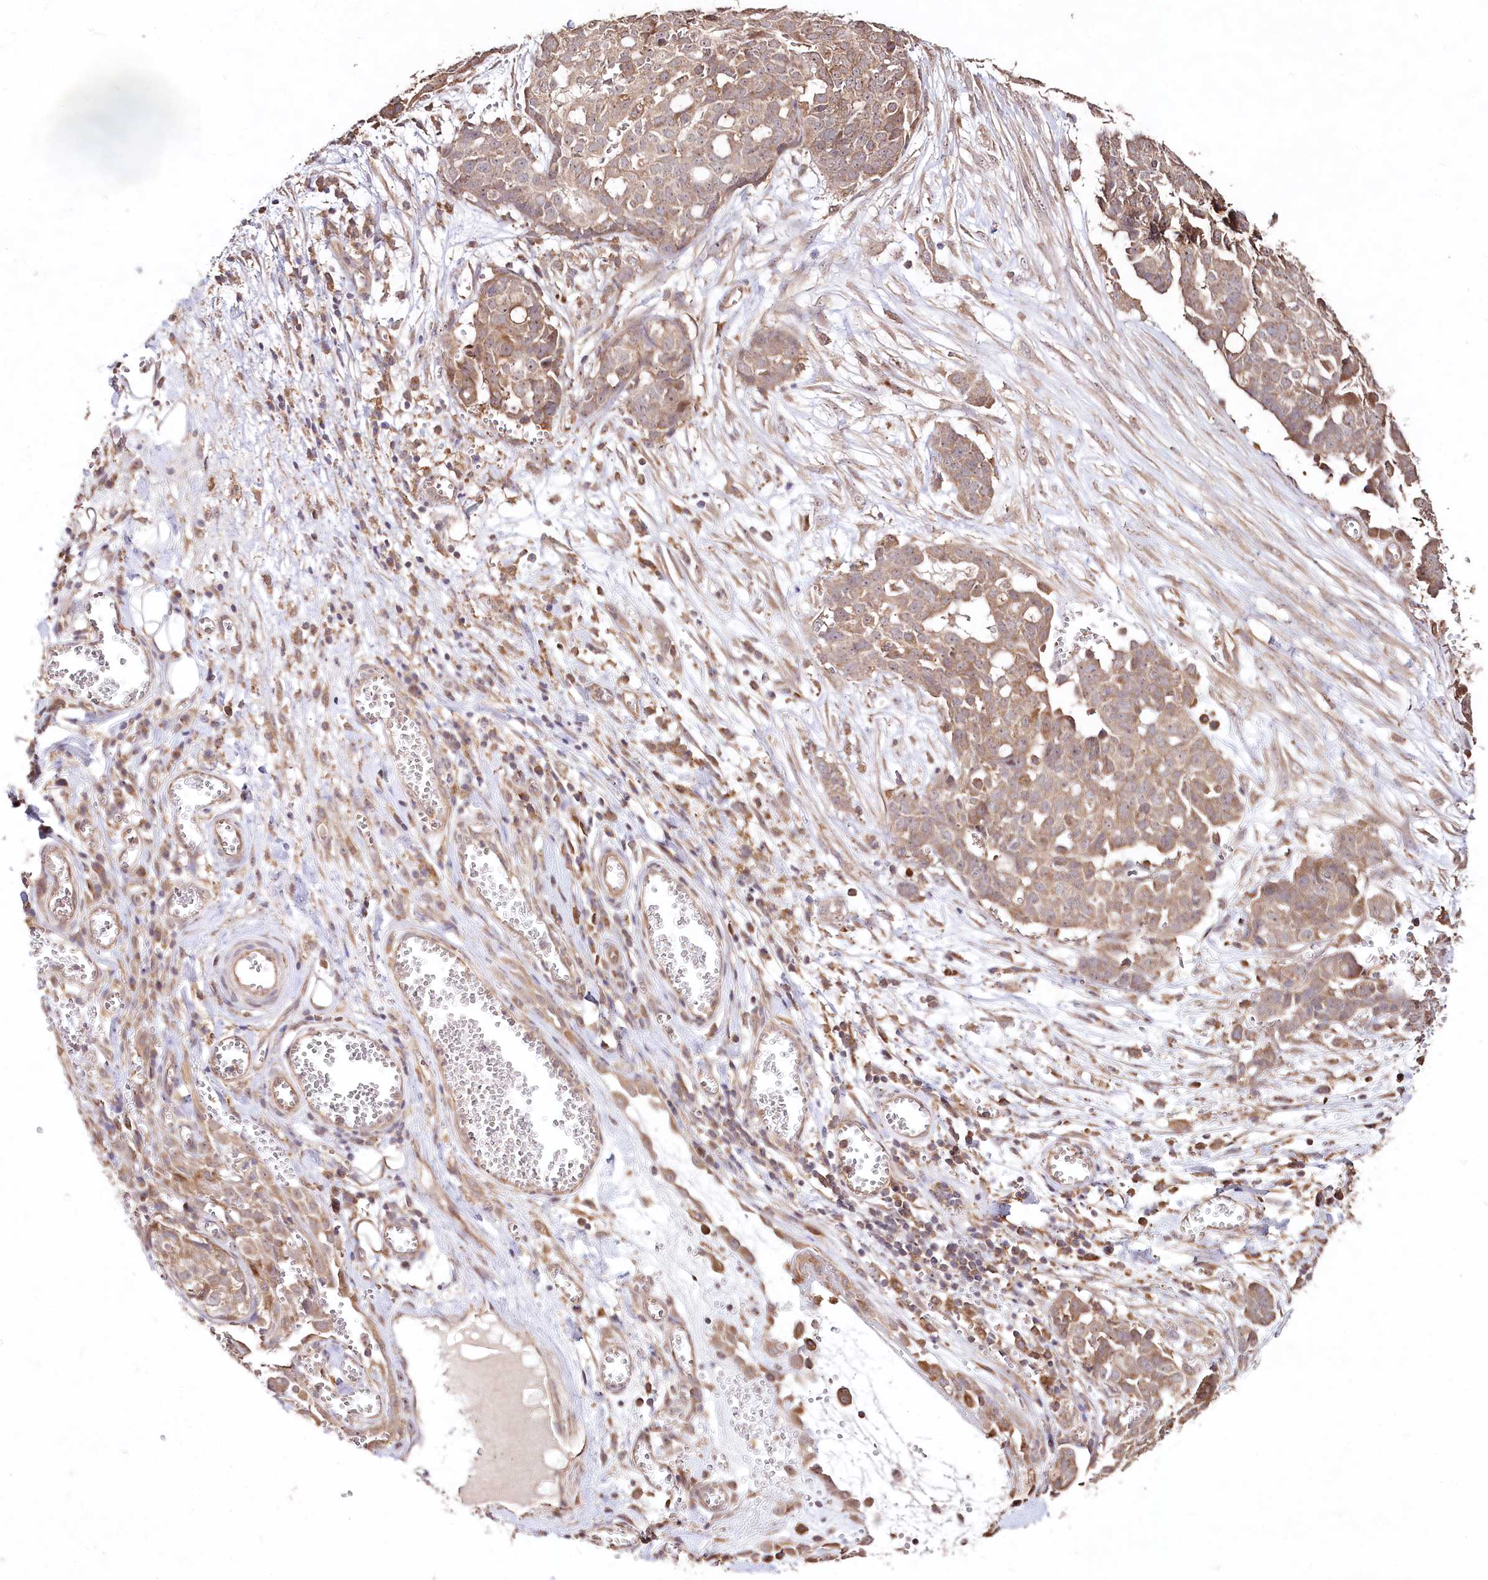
{"staining": {"intensity": "moderate", "quantity": ">75%", "location": "cytoplasmic/membranous"}, "tissue": "ovarian cancer", "cell_type": "Tumor cells", "image_type": "cancer", "snomed": [{"axis": "morphology", "description": "Cystadenocarcinoma, serous, NOS"}, {"axis": "topography", "description": "Soft tissue"}, {"axis": "topography", "description": "Ovary"}], "caption": "Tumor cells display medium levels of moderate cytoplasmic/membranous staining in approximately >75% of cells in serous cystadenocarcinoma (ovarian).", "gene": "DMXL1", "patient": {"sex": "female", "age": 57}}